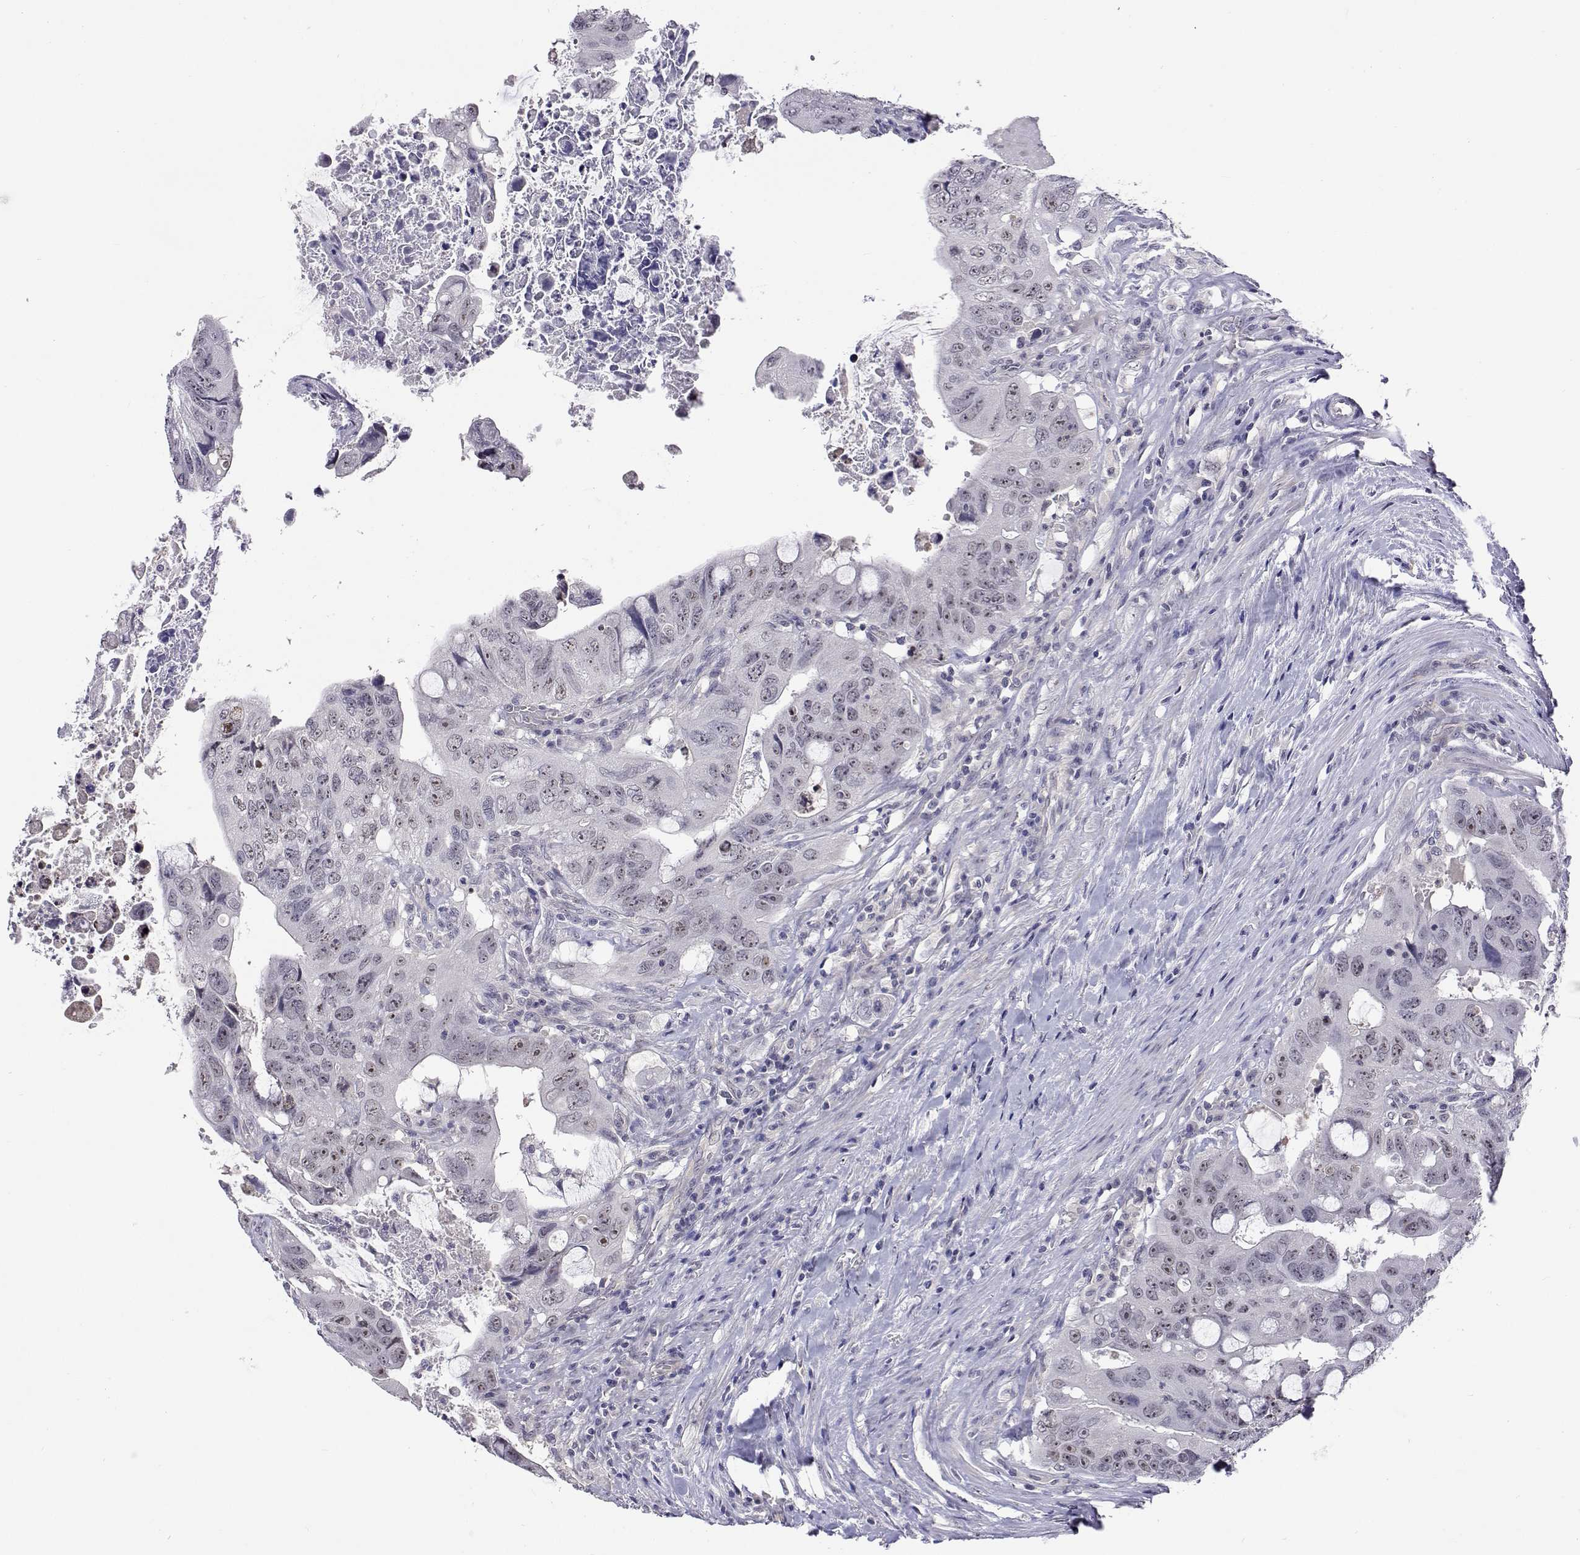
{"staining": {"intensity": "negative", "quantity": "none", "location": "none"}, "tissue": "colorectal cancer", "cell_type": "Tumor cells", "image_type": "cancer", "snomed": [{"axis": "morphology", "description": "Adenocarcinoma, NOS"}, {"axis": "topography", "description": "Colon"}], "caption": "This is a micrograph of immunohistochemistry staining of adenocarcinoma (colorectal), which shows no staining in tumor cells.", "gene": "NHP2", "patient": {"sex": "male", "age": 57}}